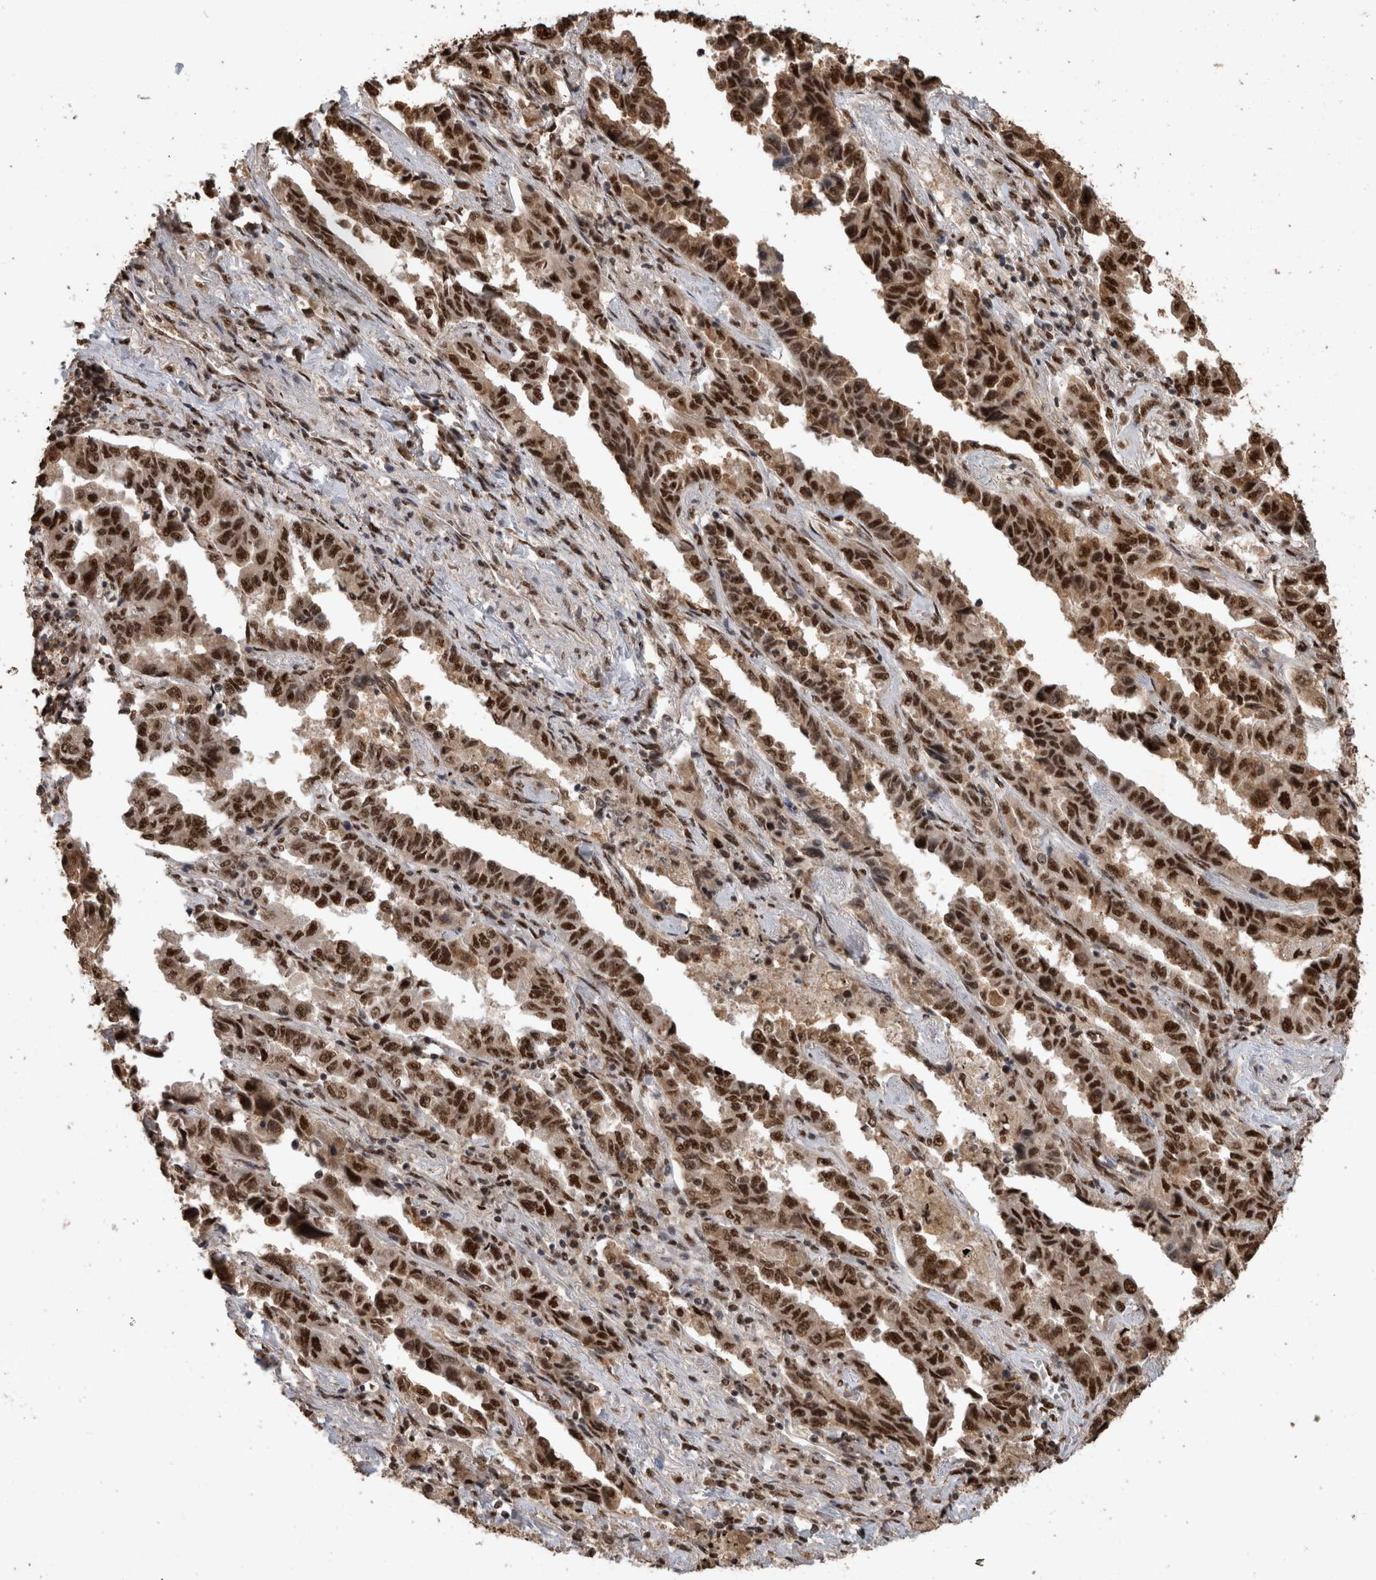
{"staining": {"intensity": "strong", "quantity": ">75%", "location": "nuclear"}, "tissue": "lung cancer", "cell_type": "Tumor cells", "image_type": "cancer", "snomed": [{"axis": "morphology", "description": "Adenocarcinoma, NOS"}, {"axis": "topography", "description": "Lung"}], "caption": "Immunohistochemistry (IHC) photomicrograph of human adenocarcinoma (lung) stained for a protein (brown), which reveals high levels of strong nuclear expression in approximately >75% of tumor cells.", "gene": "RAD50", "patient": {"sex": "female", "age": 51}}